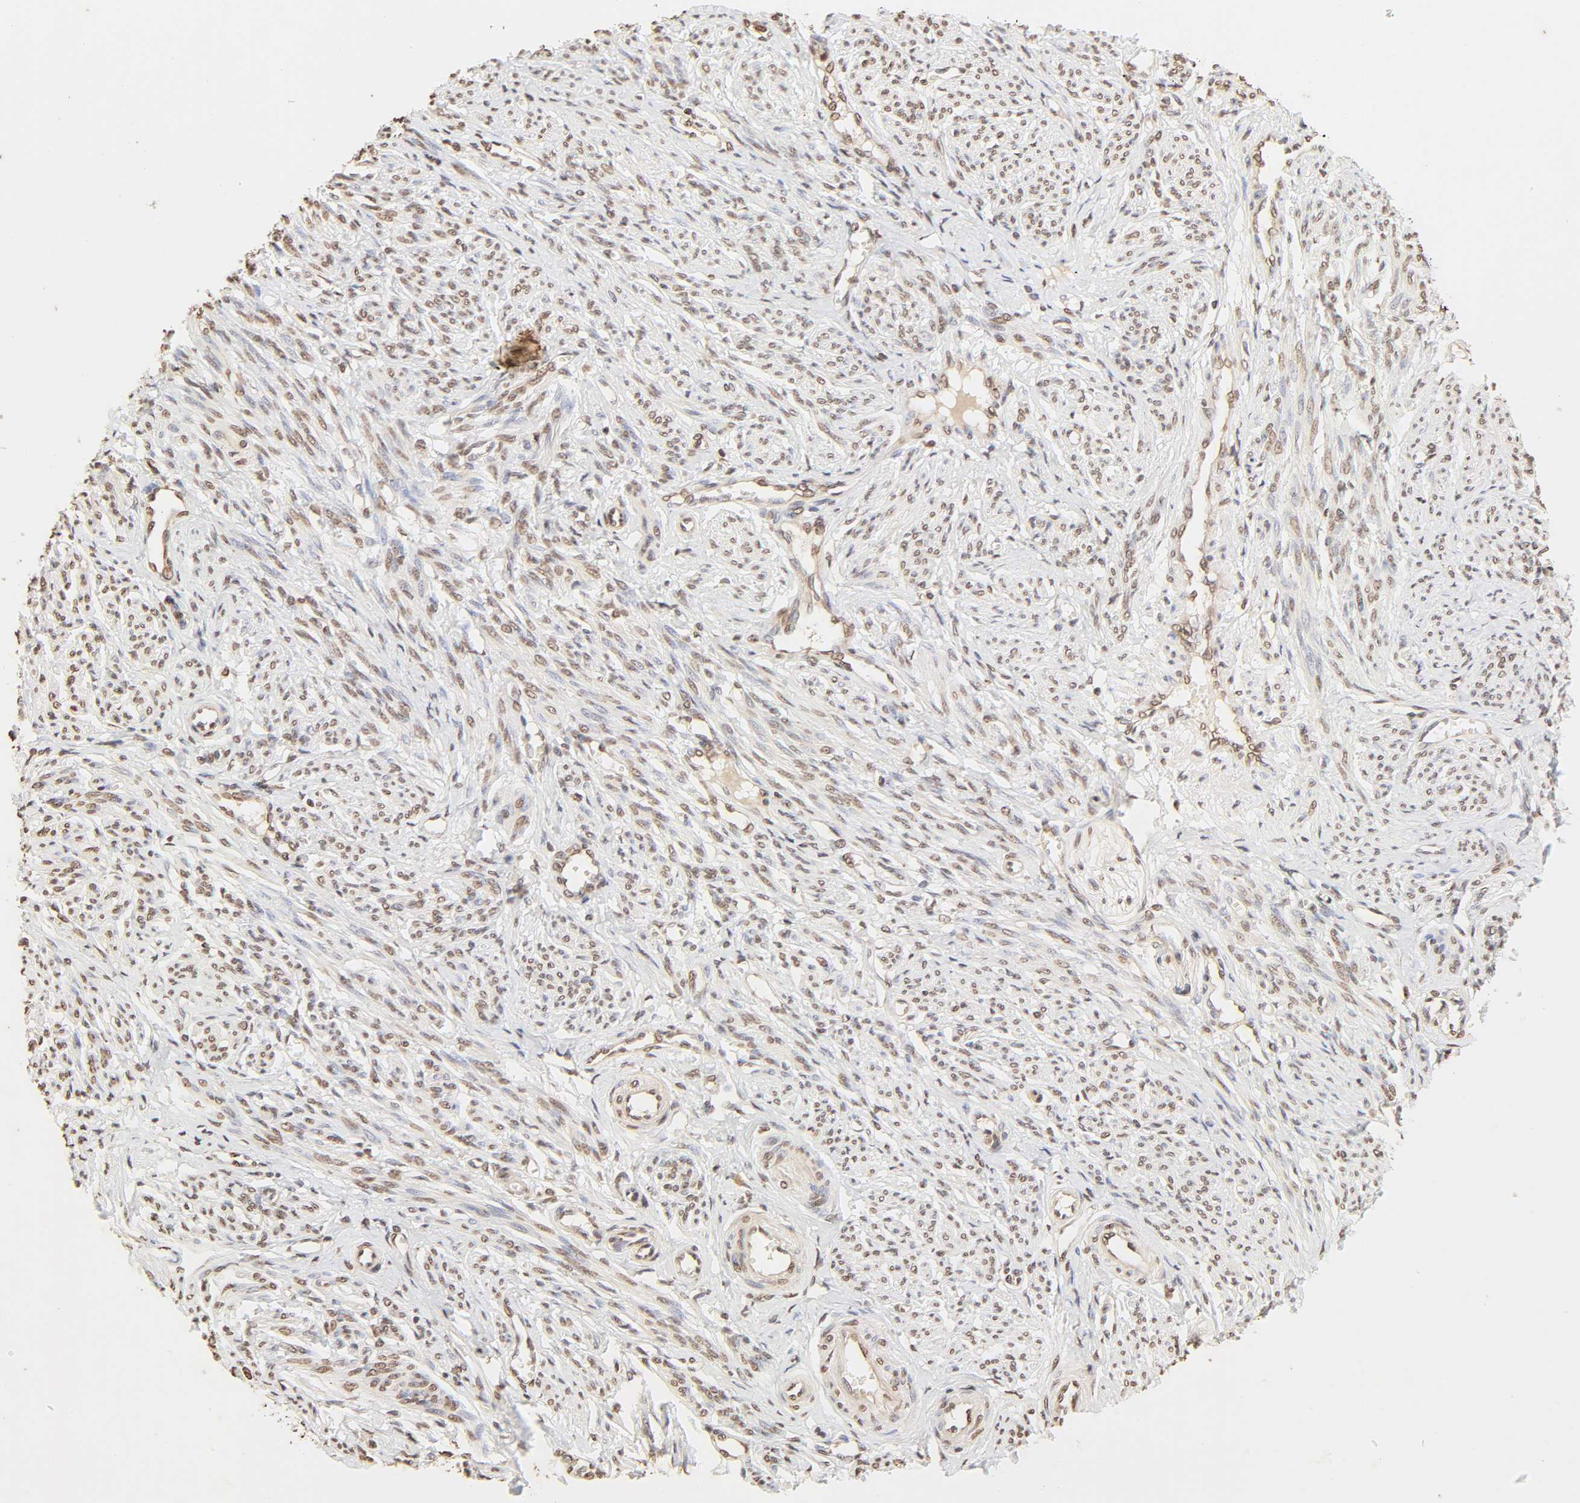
{"staining": {"intensity": "moderate", "quantity": ">75%", "location": "nuclear"}, "tissue": "smooth muscle", "cell_type": "Smooth muscle cells", "image_type": "normal", "snomed": [{"axis": "morphology", "description": "Normal tissue, NOS"}, {"axis": "topography", "description": "Smooth muscle"}], "caption": "Protein analysis of normal smooth muscle demonstrates moderate nuclear positivity in about >75% of smooth muscle cells.", "gene": "TBL1X", "patient": {"sex": "female", "age": 65}}